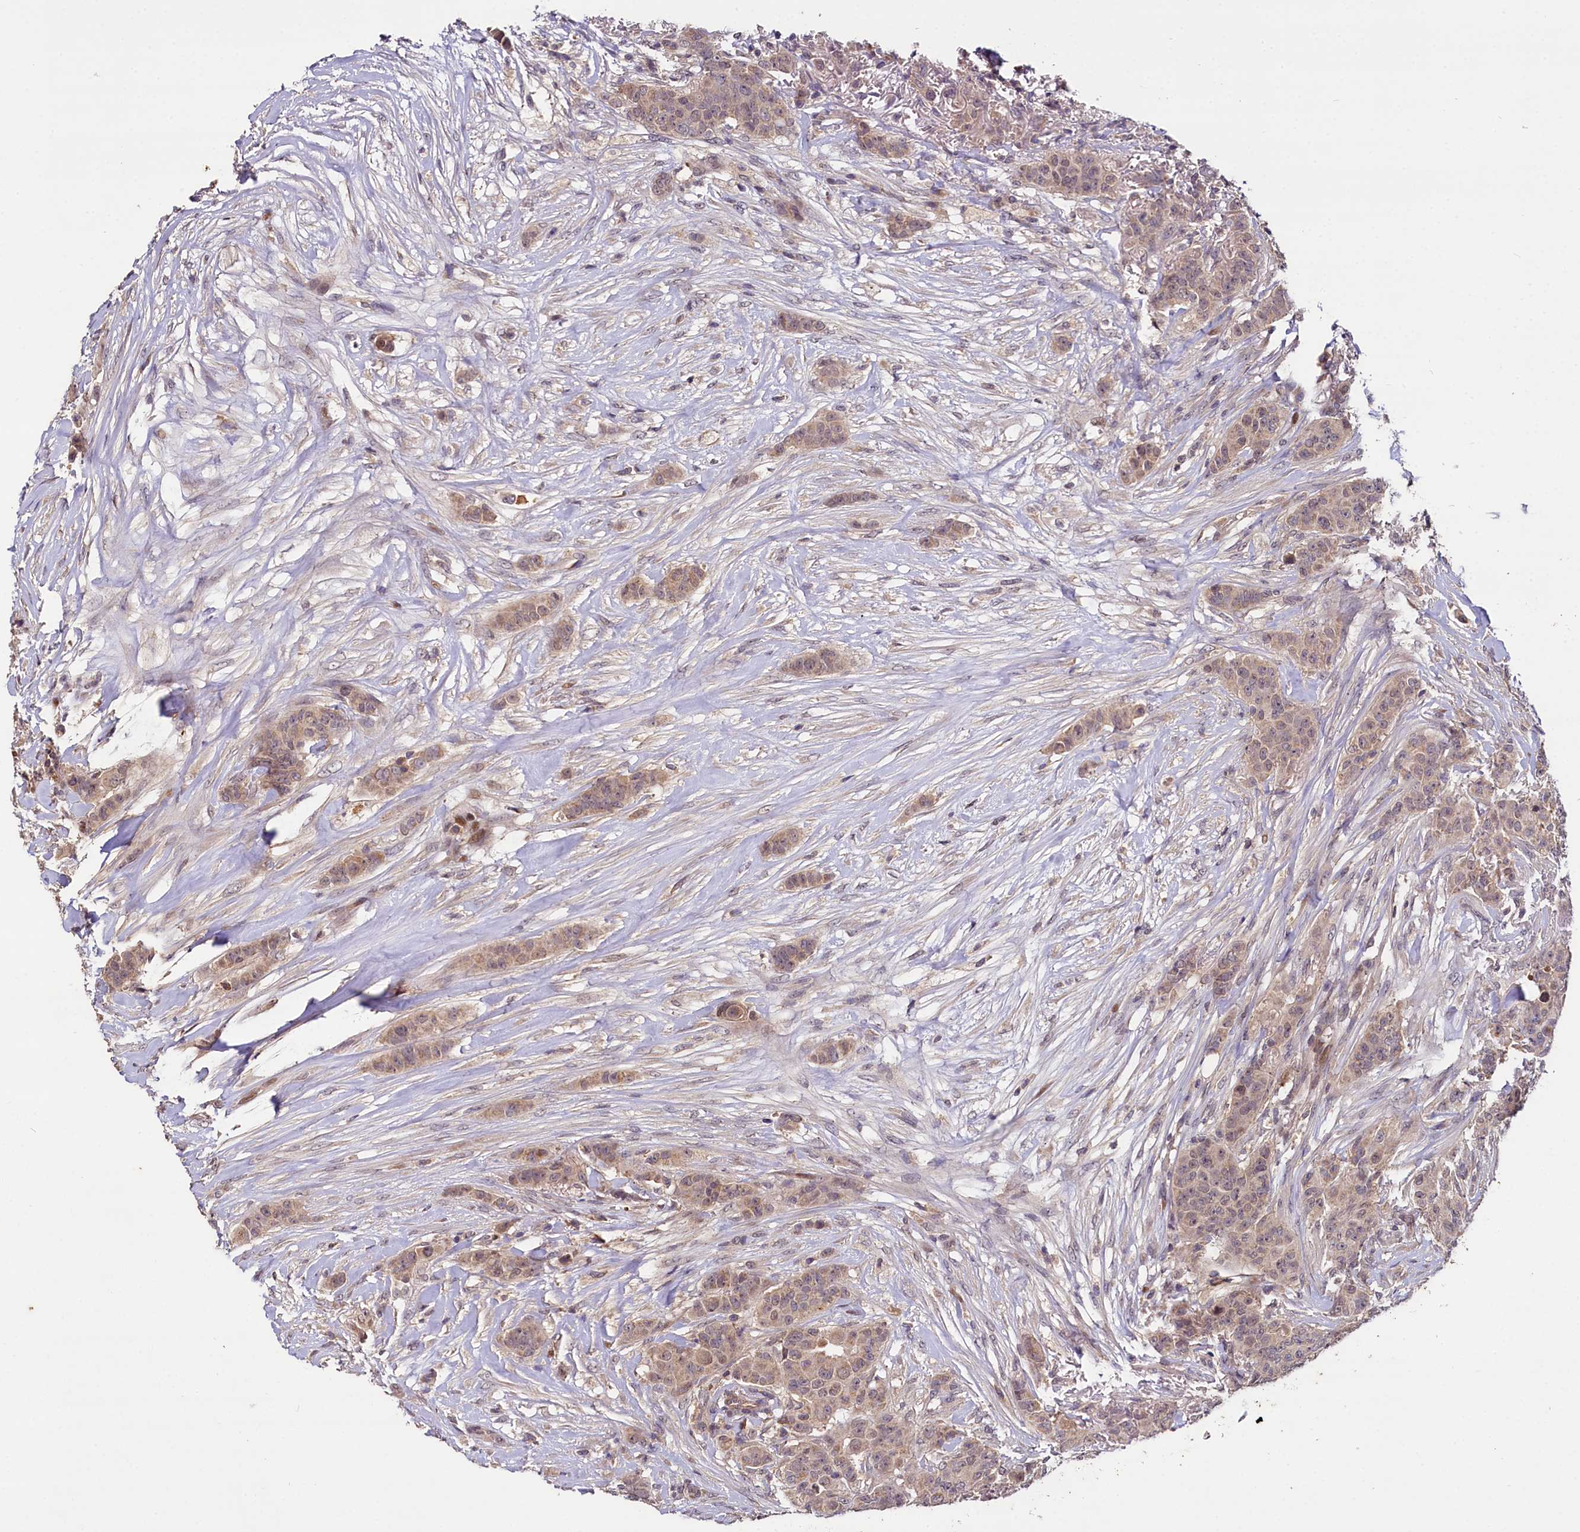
{"staining": {"intensity": "weak", "quantity": ">75%", "location": "cytoplasmic/membranous"}, "tissue": "breast cancer", "cell_type": "Tumor cells", "image_type": "cancer", "snomed": [{"axis": "morphology", "description": "Duct carcinoma"}, {"axis": "topography", "description": "Breast"}], "caption": "Immunohistochemical staining of invasive ductal carcinoma (breast) exhibits low levels of weak cytoplasmic/membranous staining in approximately >75% of tumor cells.", "gene": "TMEM39A", "patient": {"sex": "female", "age": 40}}